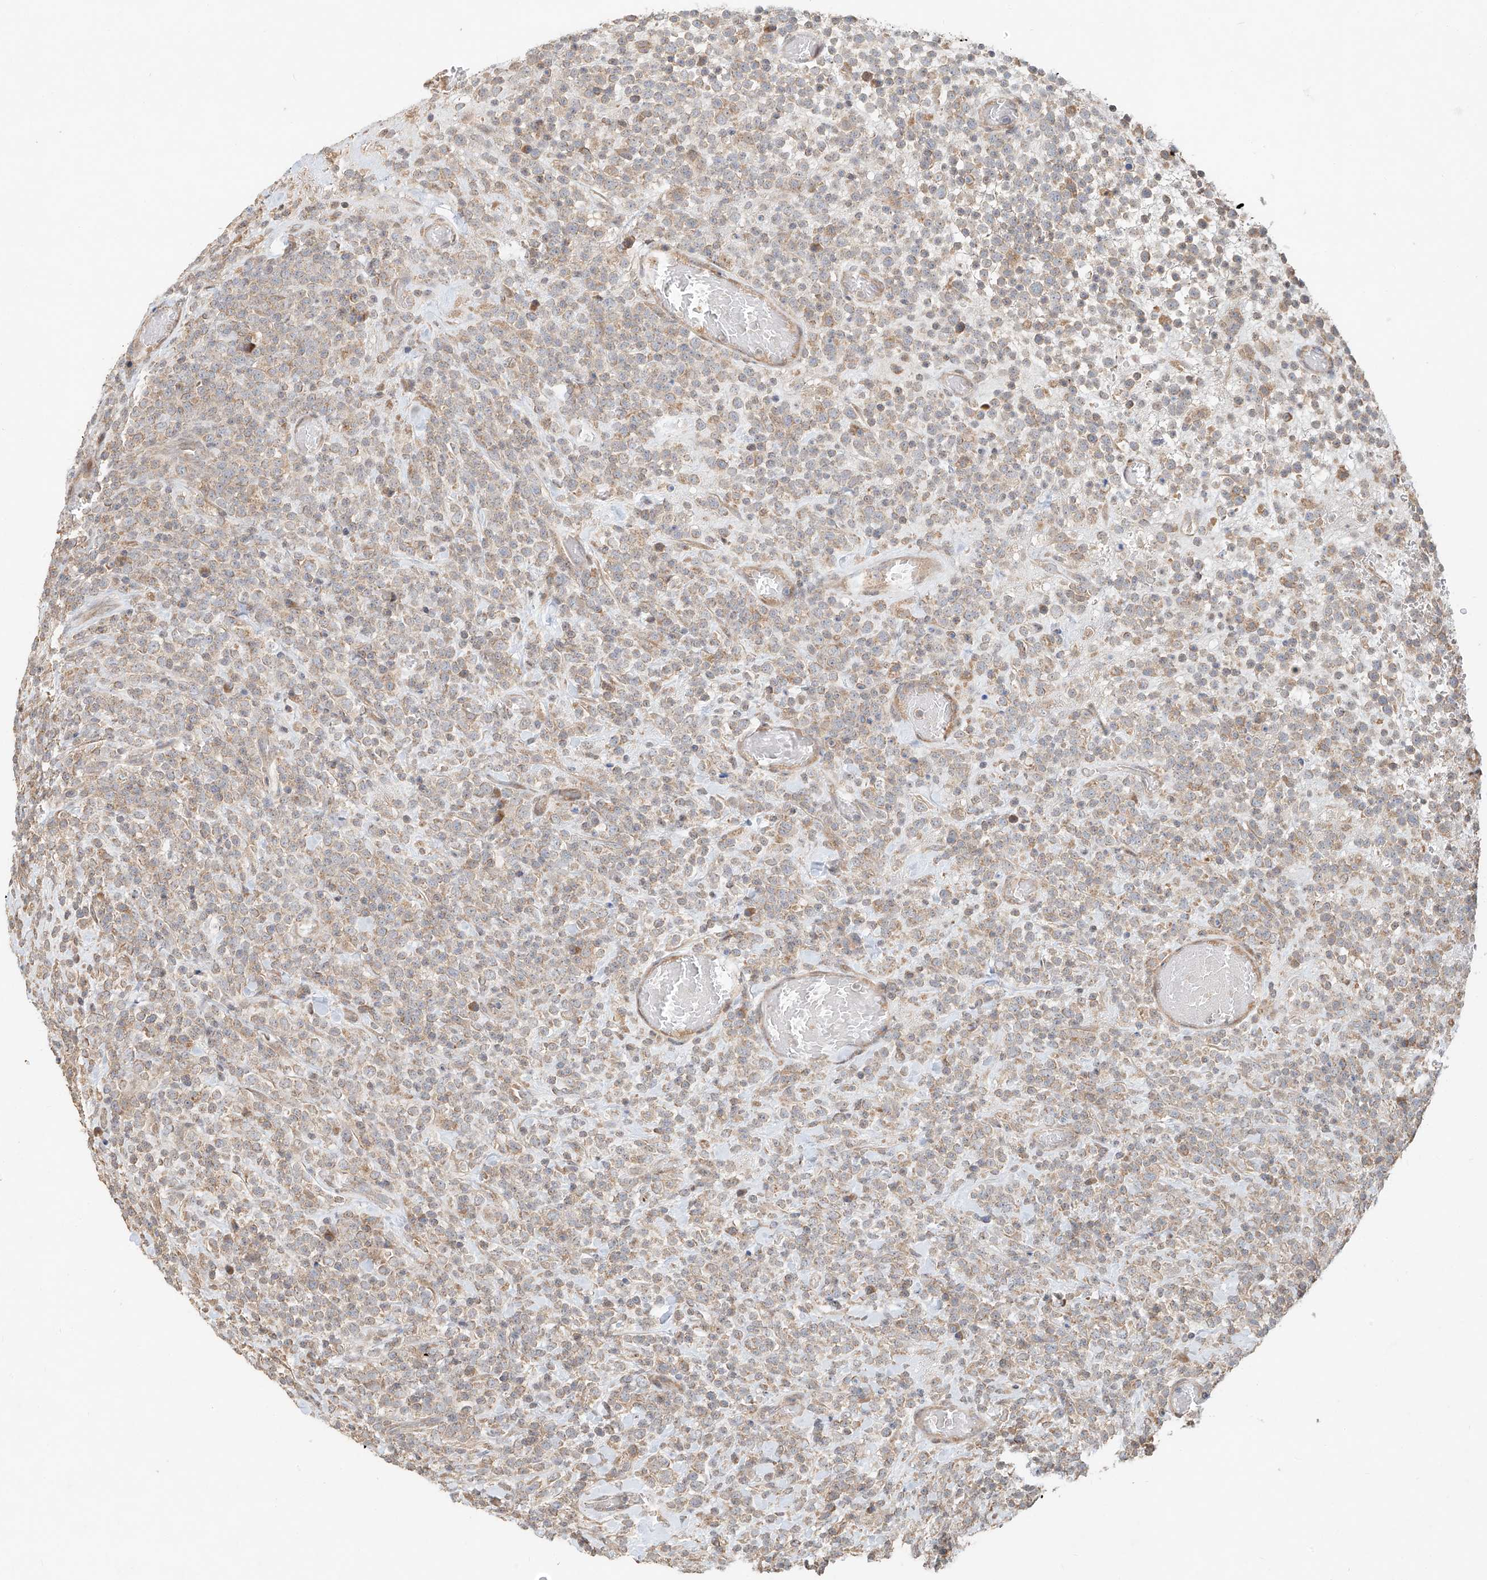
{"staining": {"intensity": "weak", "quantity": "<25%", "location": "cytoplasmic/membranous"}, "tissue": "lymphoma", "cell_type": "Tumor cells", "image_type": "cancer", "snomed": [{"axis": "morphology", "description": "Malignant lymphoma, non-Hodgkin's type, High grade"}, {"axis": "topography", "description": "Colon"}], "caption": "This image is of high-grade malignant lymphoma, non-Hodgkin's type stained with immunohistochemistry (IHC) to label a protein in brown with the nuclei are counter-stained blue. There is no expression in tumor cells.", "gene": "TMEM61", "patient": {"sex": "female", "age": 53}}